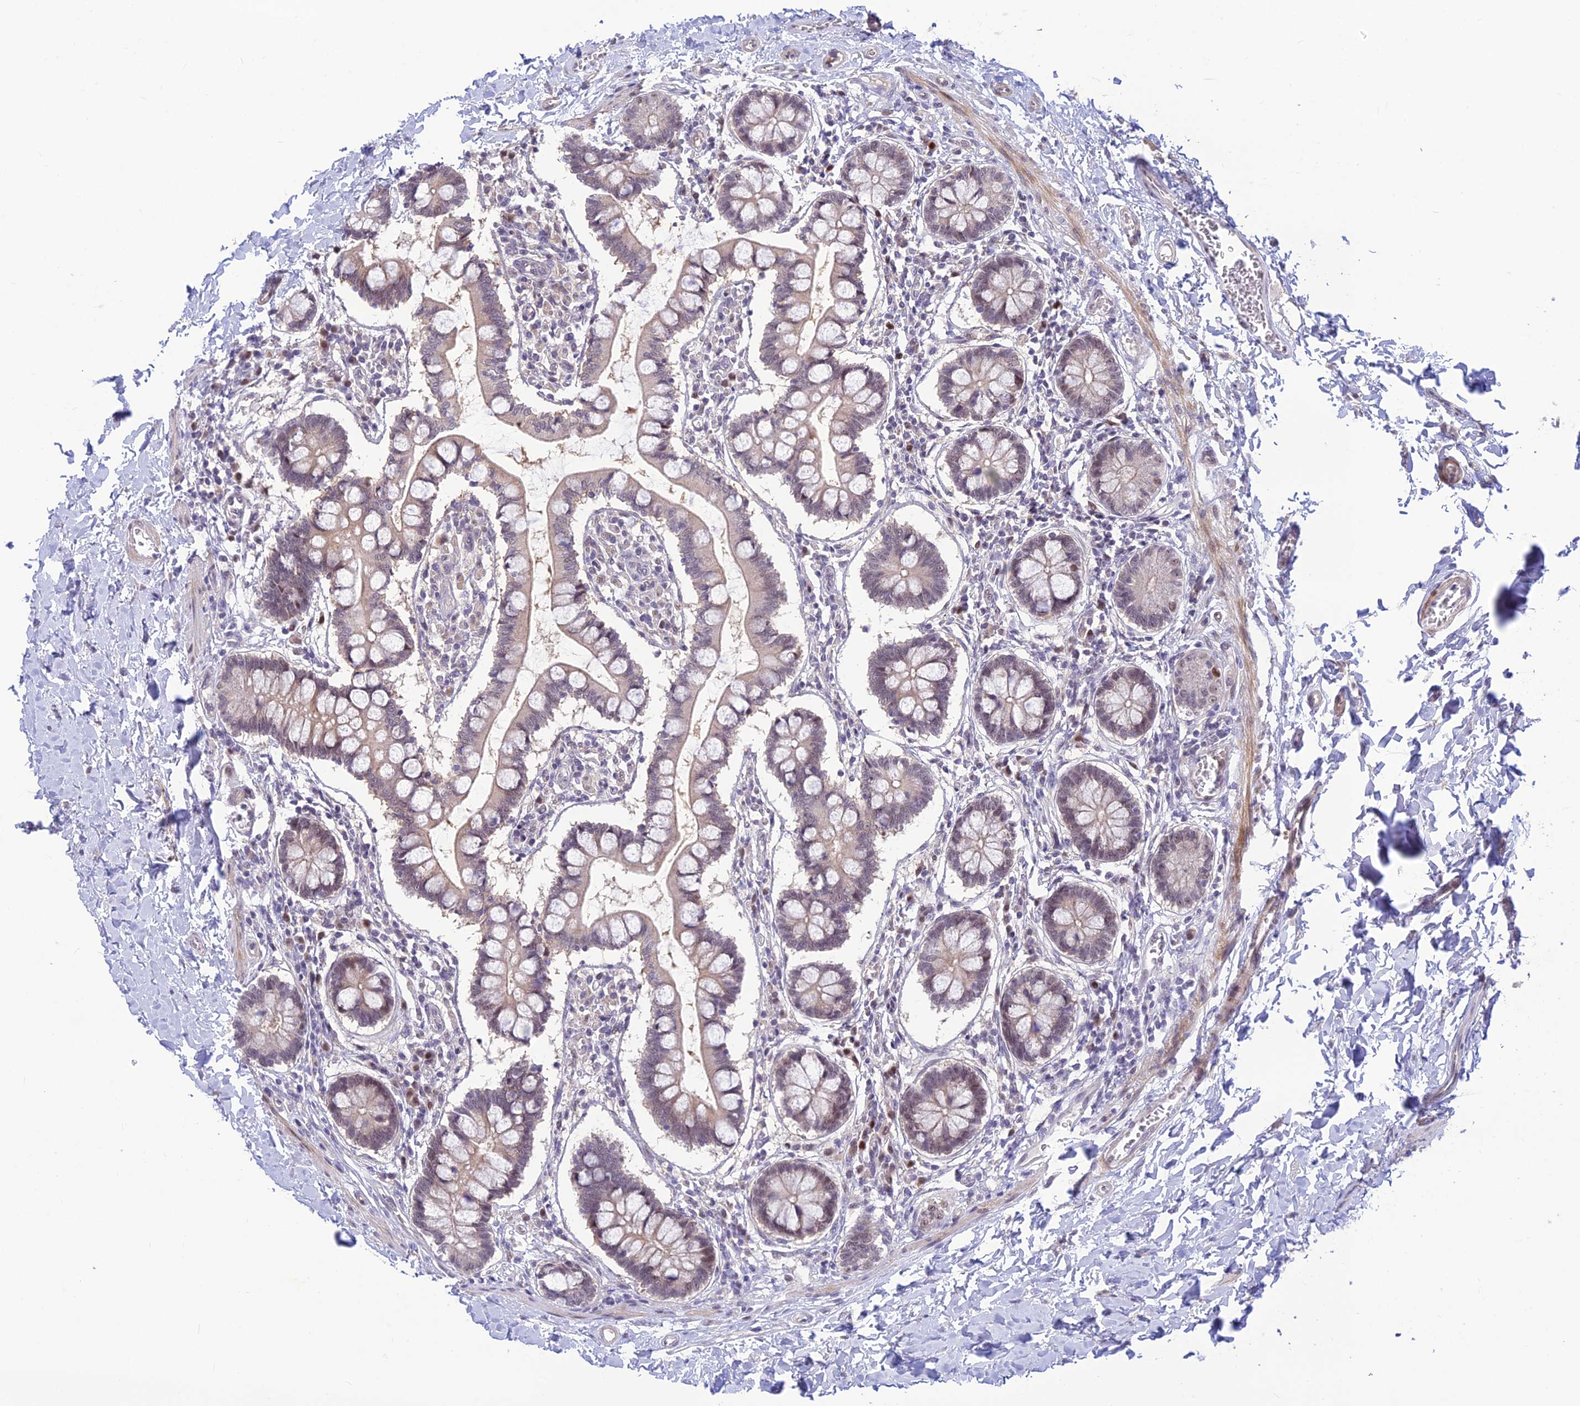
{"staining": {"intensity": "moderate", "quantity": "25%-75%", "location": "cytoplasmic/membranous,nuclear"}, "tissue": "small intestine", "cell_type": "Glandular cells", "image_type": "normal", "snomed": [{"axis": "morphology", "description": "Normal tissue, NOS"}, {"axis": "topography", "description": "Small intestine"}], "caption": "The image demonstrates immunohistochemical staining of benign small intestine. There is moderate cytoplasmic/membranous,nuclear staining is seen in about 25%-75% of glandular cells.", "gene": "ASPDH", "patient": {"sex": "male", "age": 52}}